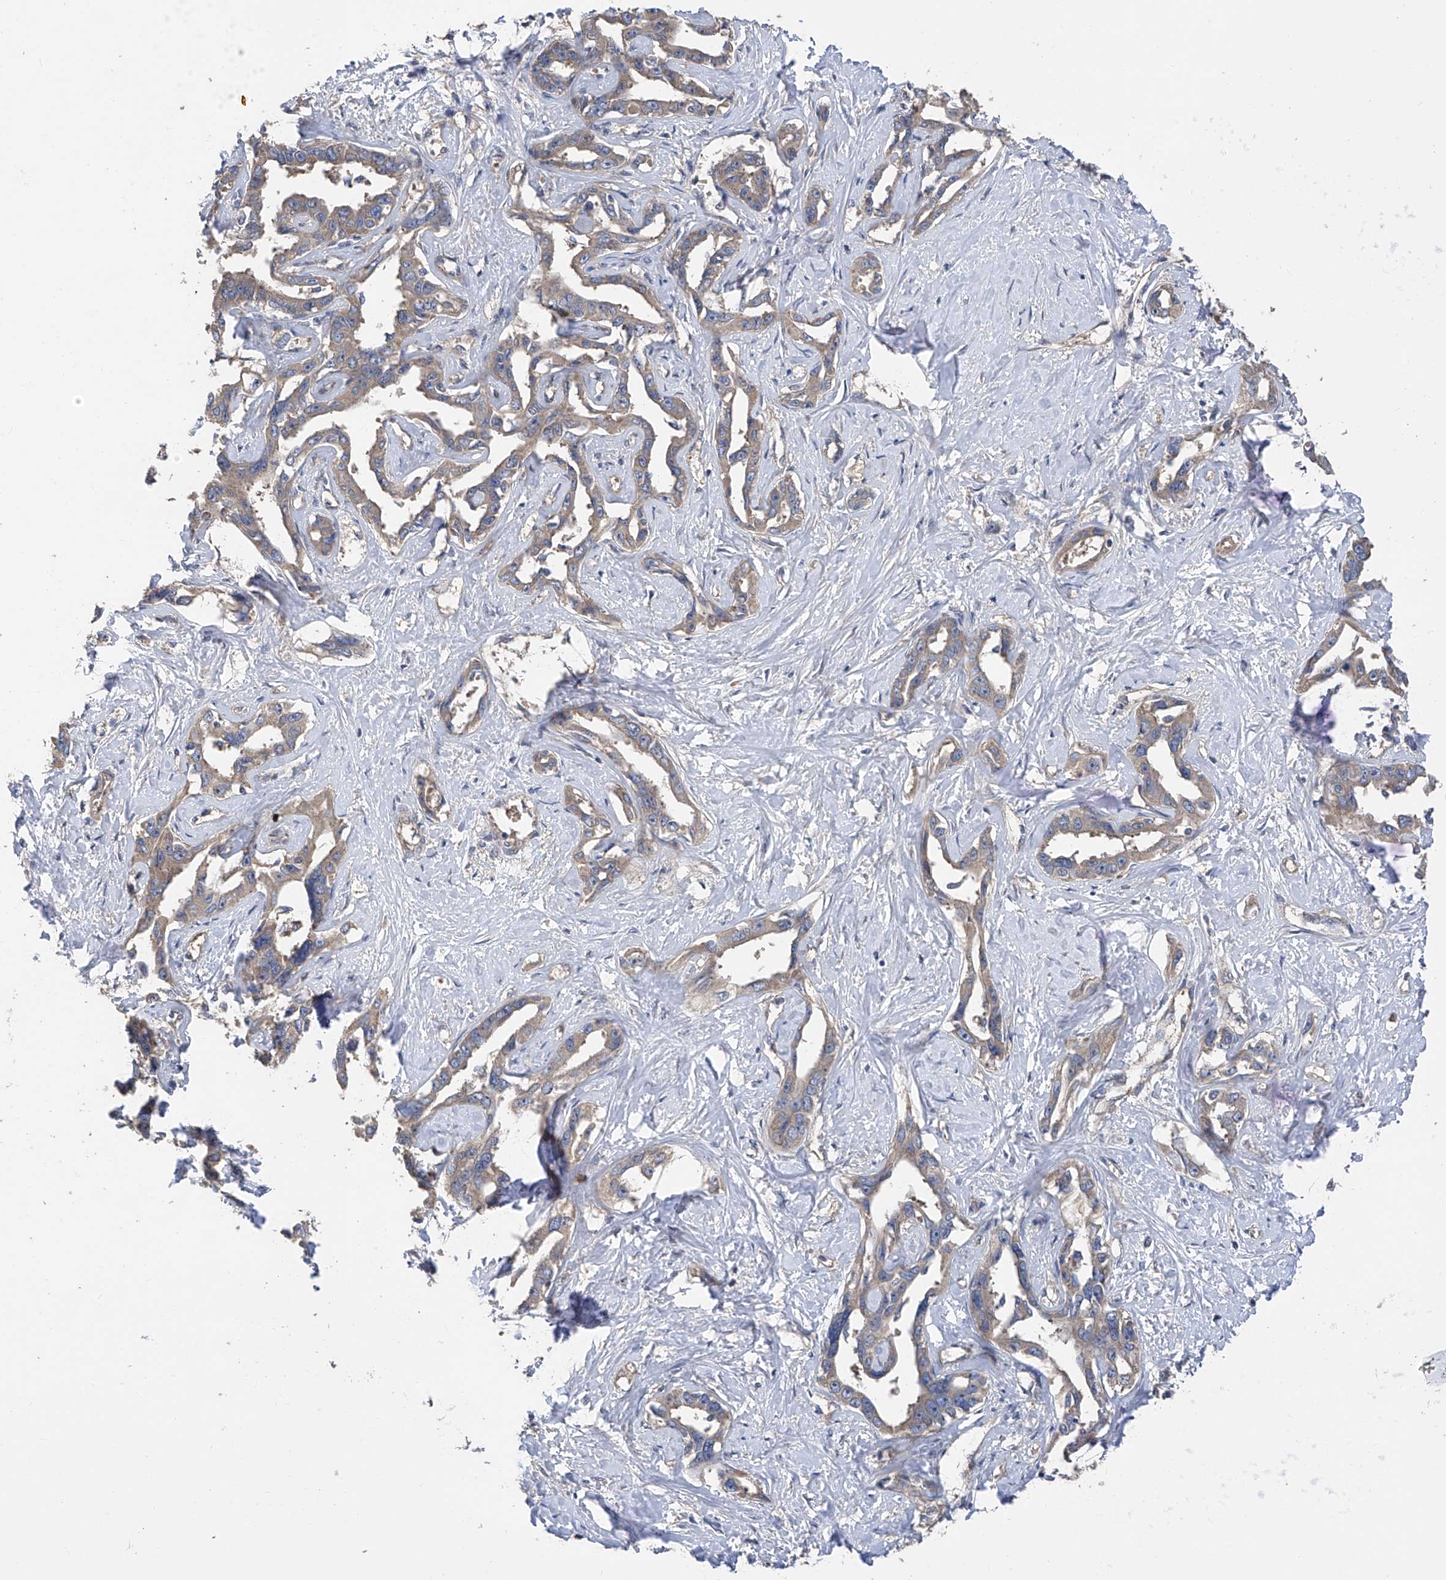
{"staining": {"intensity": "weak", "quantity": ">75%", "location": "cytoplasmic/membranous"}, "tissue": "liver cancer", "cell_type": "Tumor cells", "image_type": "cancer", "snomed": [{"axis": "morphology", "description": "Cholangiocarcinoma"}, {"axis": "topography", "description": "Liver"}], "caption": "The micrograph displays immunohistochemical staining of liver cancer. There is weak cytoplasmic/membranous staining is identified in about >75% of tumor cells.", "gene": "PTK2", "patient": {"sex": "male", "age": 59}}